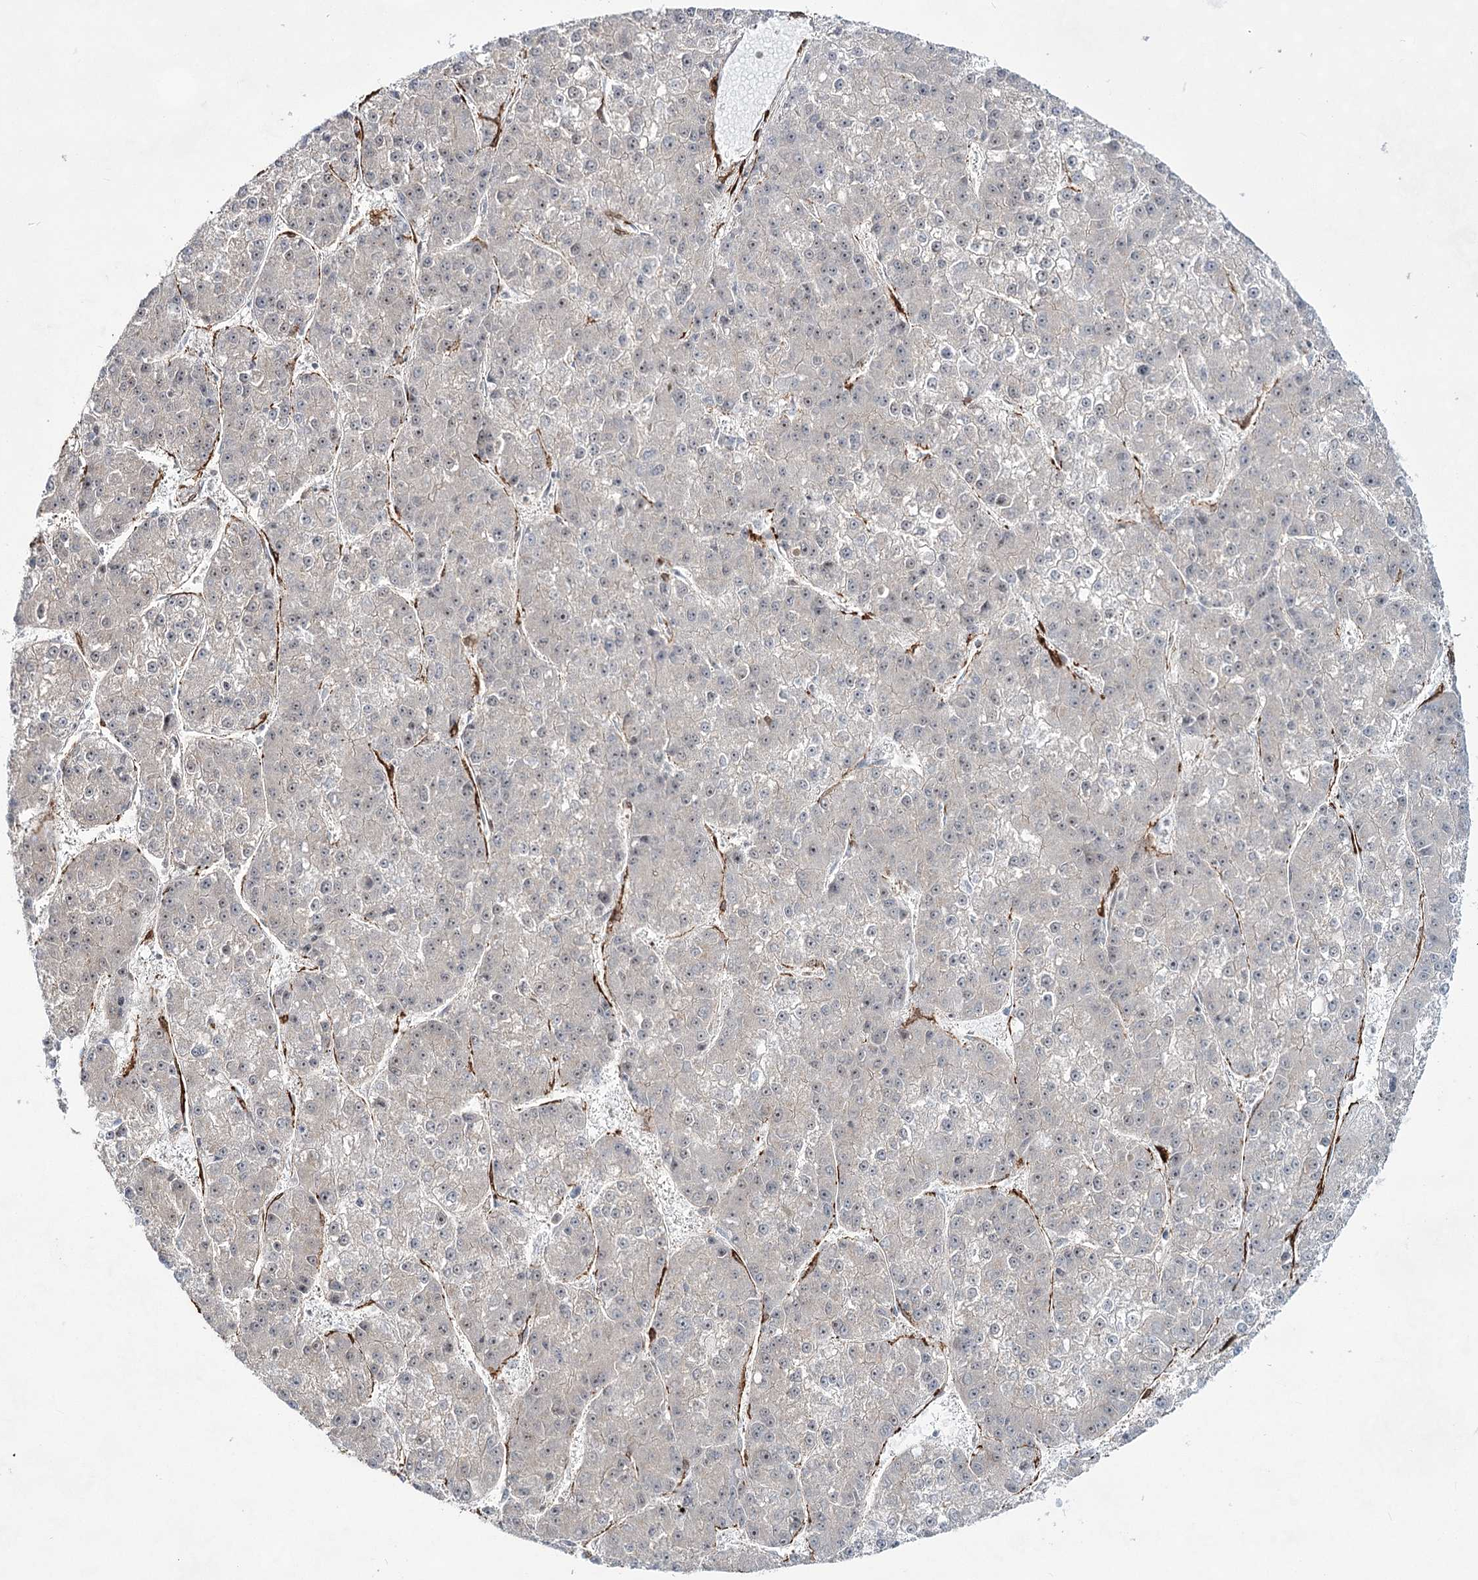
{"staining": {"intensity": "negative", "quantity": "none", "location": "none"}, "tissue": "liver cancer", "cell_type": "Tumor cells", "image_type": "cancer", "snomed": [{"axis": "morphology", "description": "Carcinoma, Hepatocellular, NOS"}, {"axis": "topography", "description": "Liver"}], "caption": "Tumor cells show no significant protein expression in liver hepatocellular carcinoma.", "gene": "CWF19L1", "patient": {"sex": "female", "age": 73}}